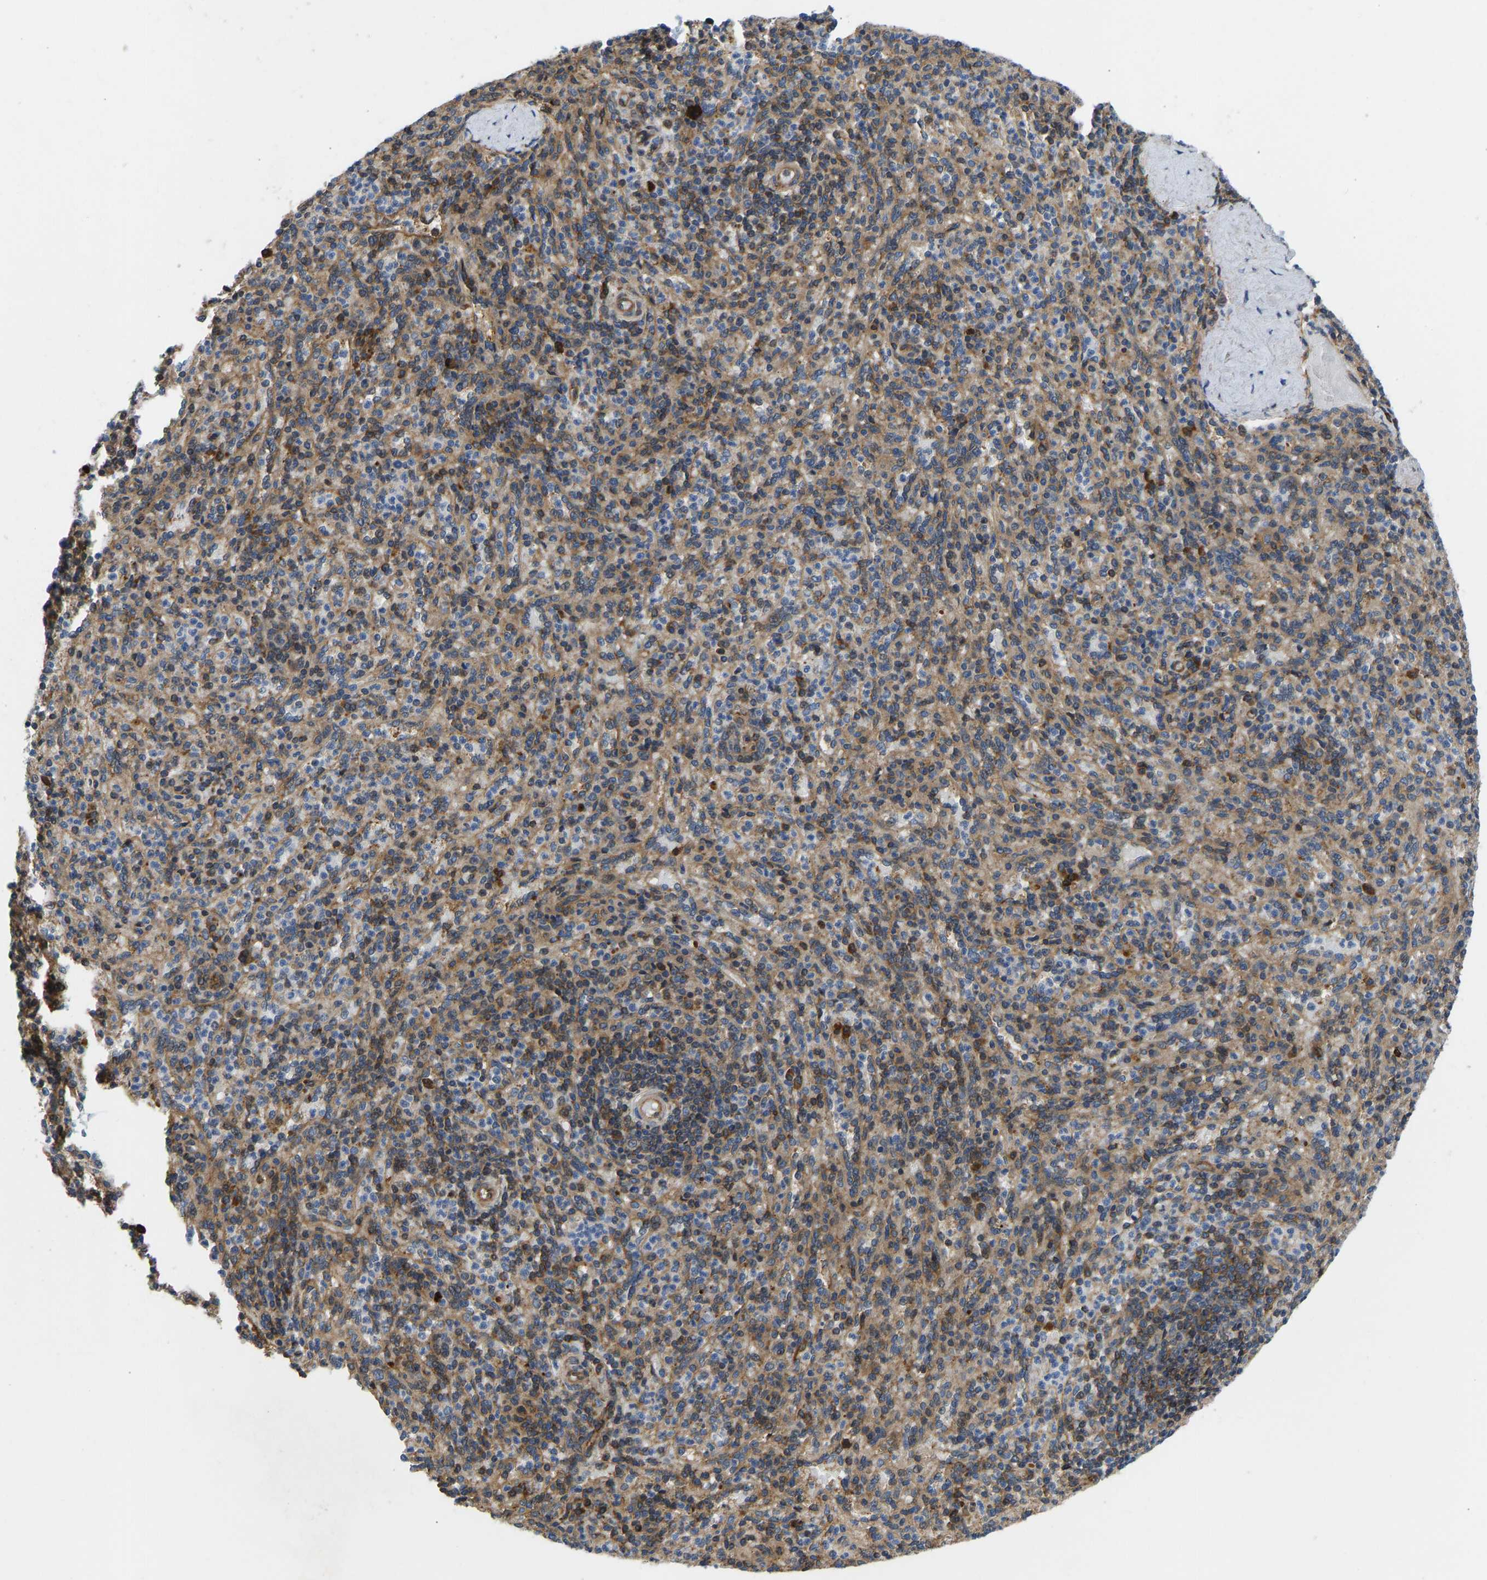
{"staining": {"intensity": "moderate", "quantity": "25%-75%", "location": "cytoplasmic/membranous"}, "tissue": "spleen", "cell_type": "Cells in red pulp", "image_type": "normal", "snomed": [{"axis": "morphology", "description": "Normal tissue, NOS"}, {"axis": "topography", "description": "Spleen"}], "caption": "DAB immunohistochemical staining of unremarkable spleen displays moderate cytoplasmic/membranous protein positivity in about 25%-75% of cells in red pulp.", "gene": "RASGRF2", "patient": {"sex": "male", "age": 36}}